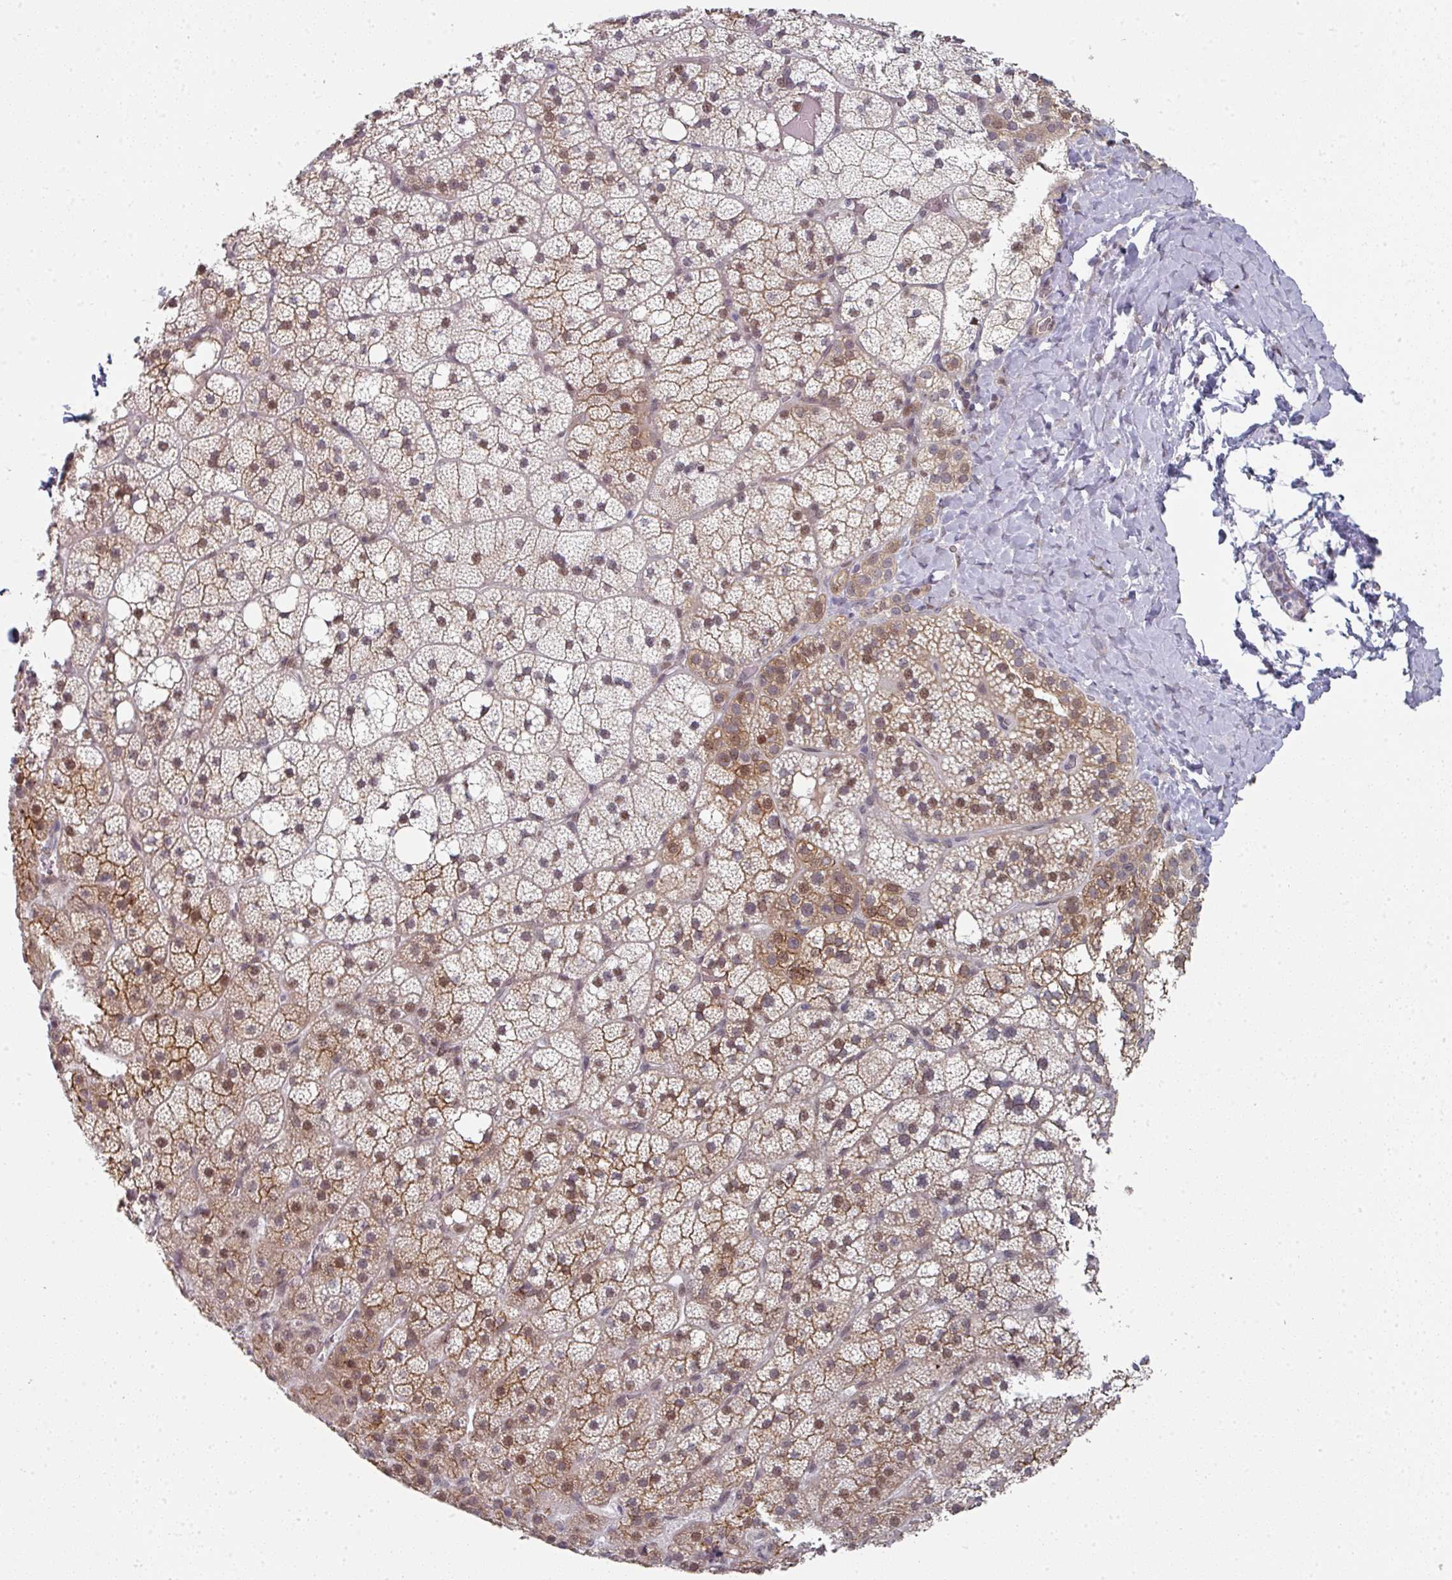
{"staining": {"intensity": "moderate", "quantity": "25%-75%", "location": "cytoplasmic/membranous,nuclear"}, "tissue": "adrenal gland", "cell_type": "Glandular cells", "image_type": "normal", "snomed": [{"axis": "morphology", "description": "Normal tissue, NOS"}, {"axis": "topography", "description": "Adrenal gland"}], "caption": "This is a micrograph of immunohistochemistry staining of benign adrenal gland, which shows moderate expression in the cytoplasmic/membranous,nuclear of glandular cells.", "gene": "TMCC1", "patient": {"sex": "male", "age": 53}}